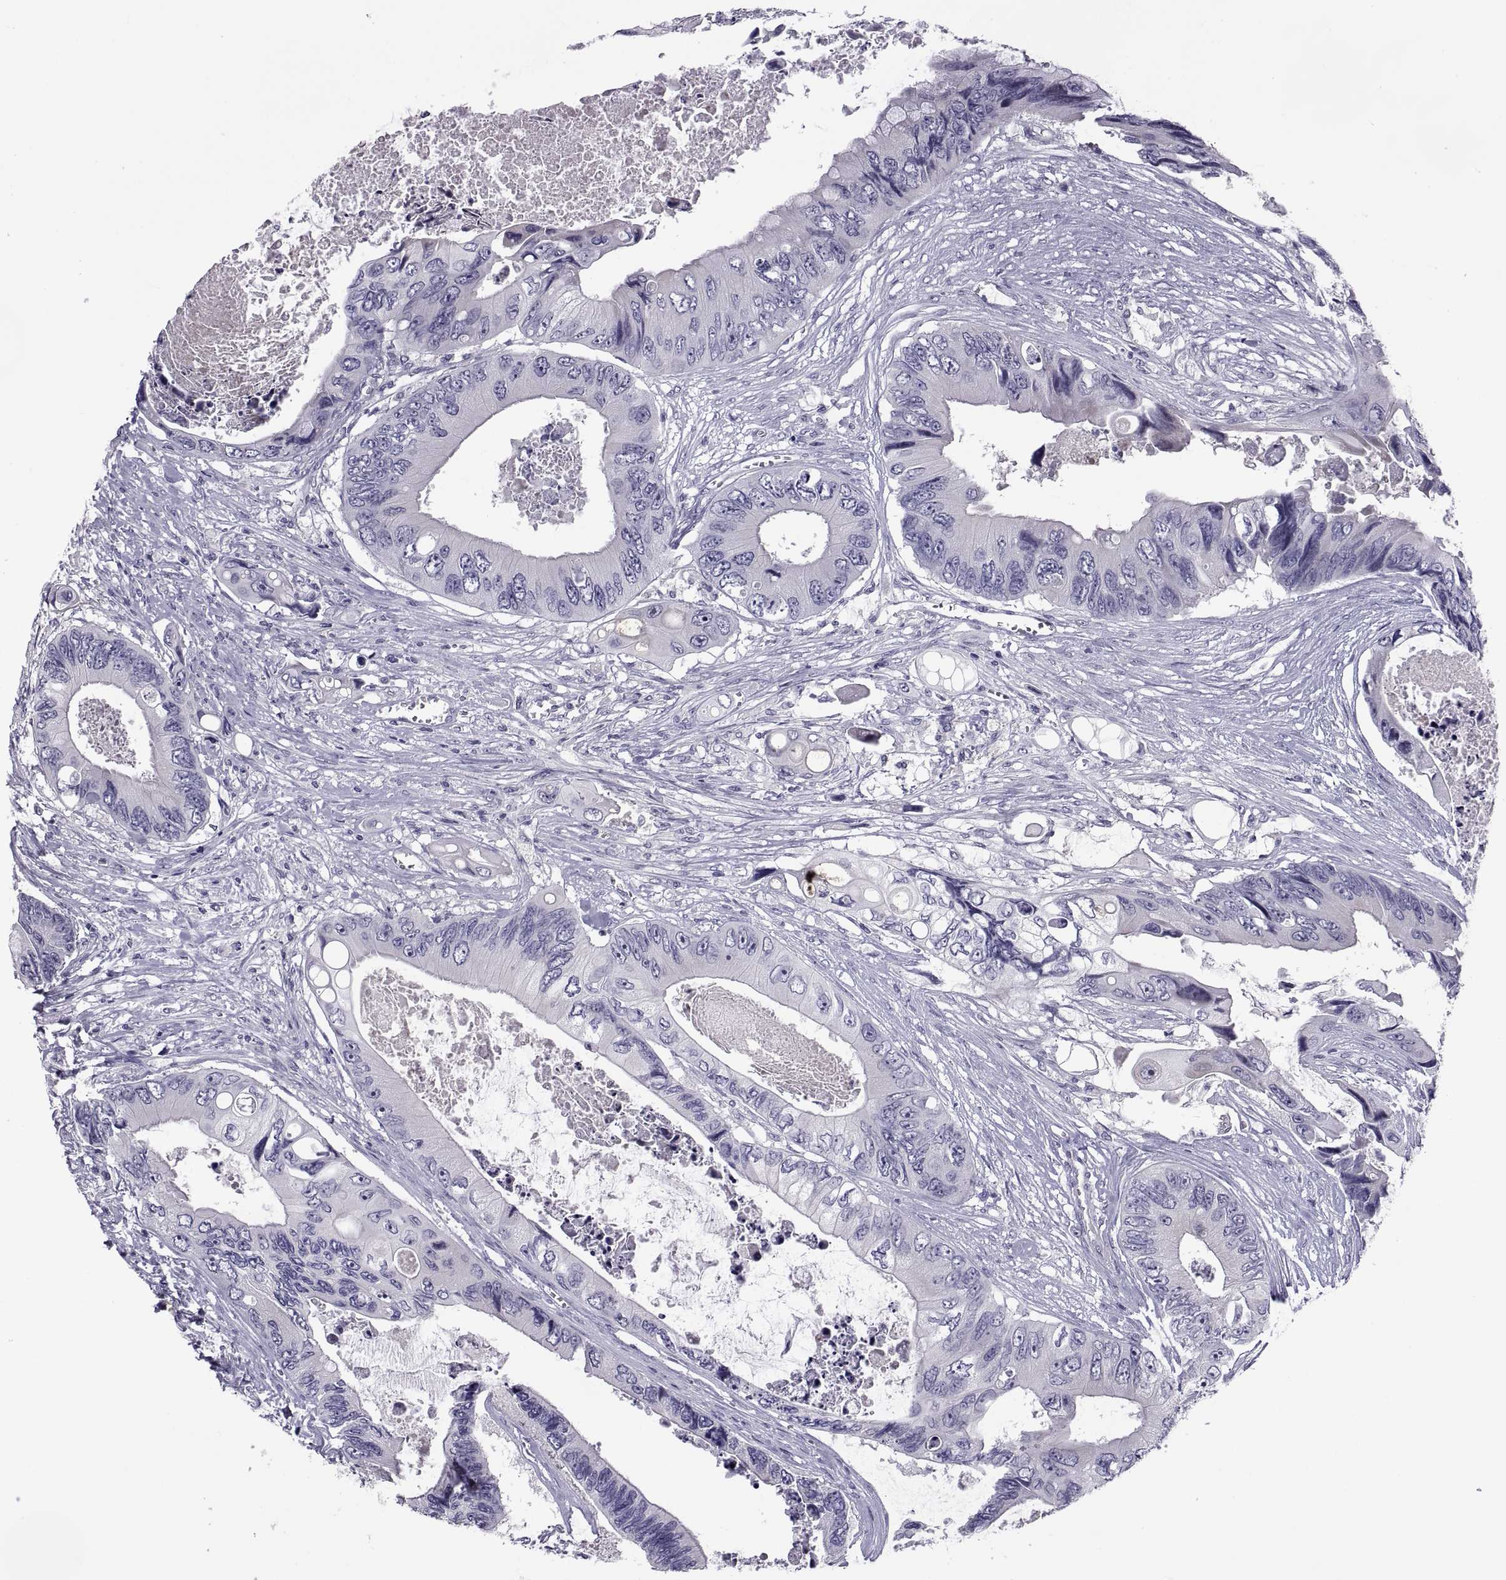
{"staining": {"intensity": "moderate", "quantity": "<25%", "location": "cytoplasmic/membranous"}, "tissue": "colorectal cancer", "cell_type": "Tumor cells", "image_type": "cancer", "snomed": [{"axis": "morphology", "description": "Adenocarcinoma, NOS"}, {"axis": "topography", "description": "Rectum"}], "caption": "A brown stain labels moderate cytoplasmic/membranous staining of a protein in colorectal adenocarcinoma tumor cells.", "gene": "TMEM158", "patient": {"sex": "male", "age": 63}}